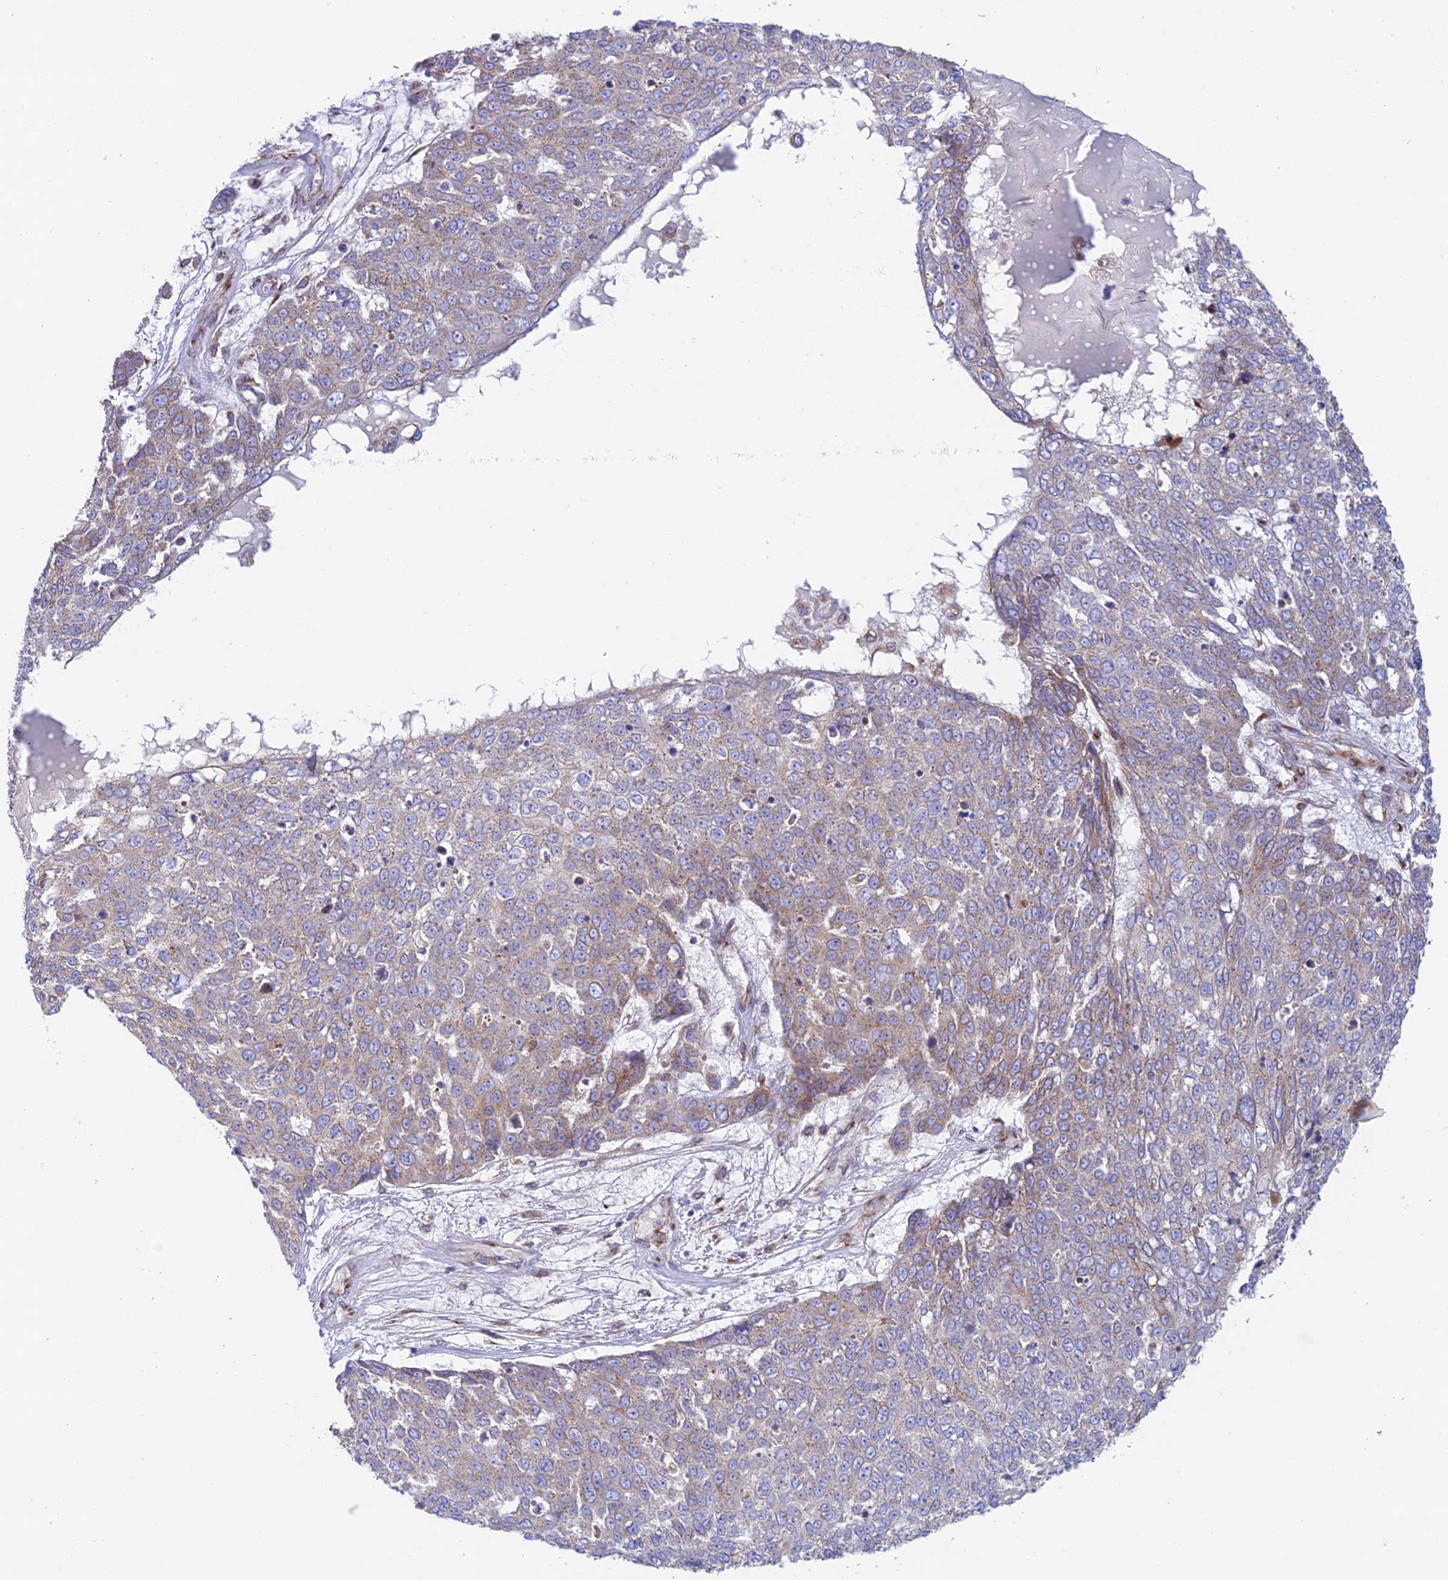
{"staining": {"intensity": "weak", "quantity": "<25%", "location": "cytoplasmic/membranous"}, "tissue": "skin cancer", "cell_type": "Tumor cells", "image_type": "cancer", "snomed": [{"axis": "morphology", "description": "Squamous cell carcinoma, NOS"}, {"axis": "topography", "description": "Skin"}], "caption": "A photomicrograph of human skin squamous cell carcinoma is negative for staining in tumor cells. (DAB IHC with hematoxylin counter stain).", "gene": "GOLGA3", "patient": {"sex": "male", "age": 71}}